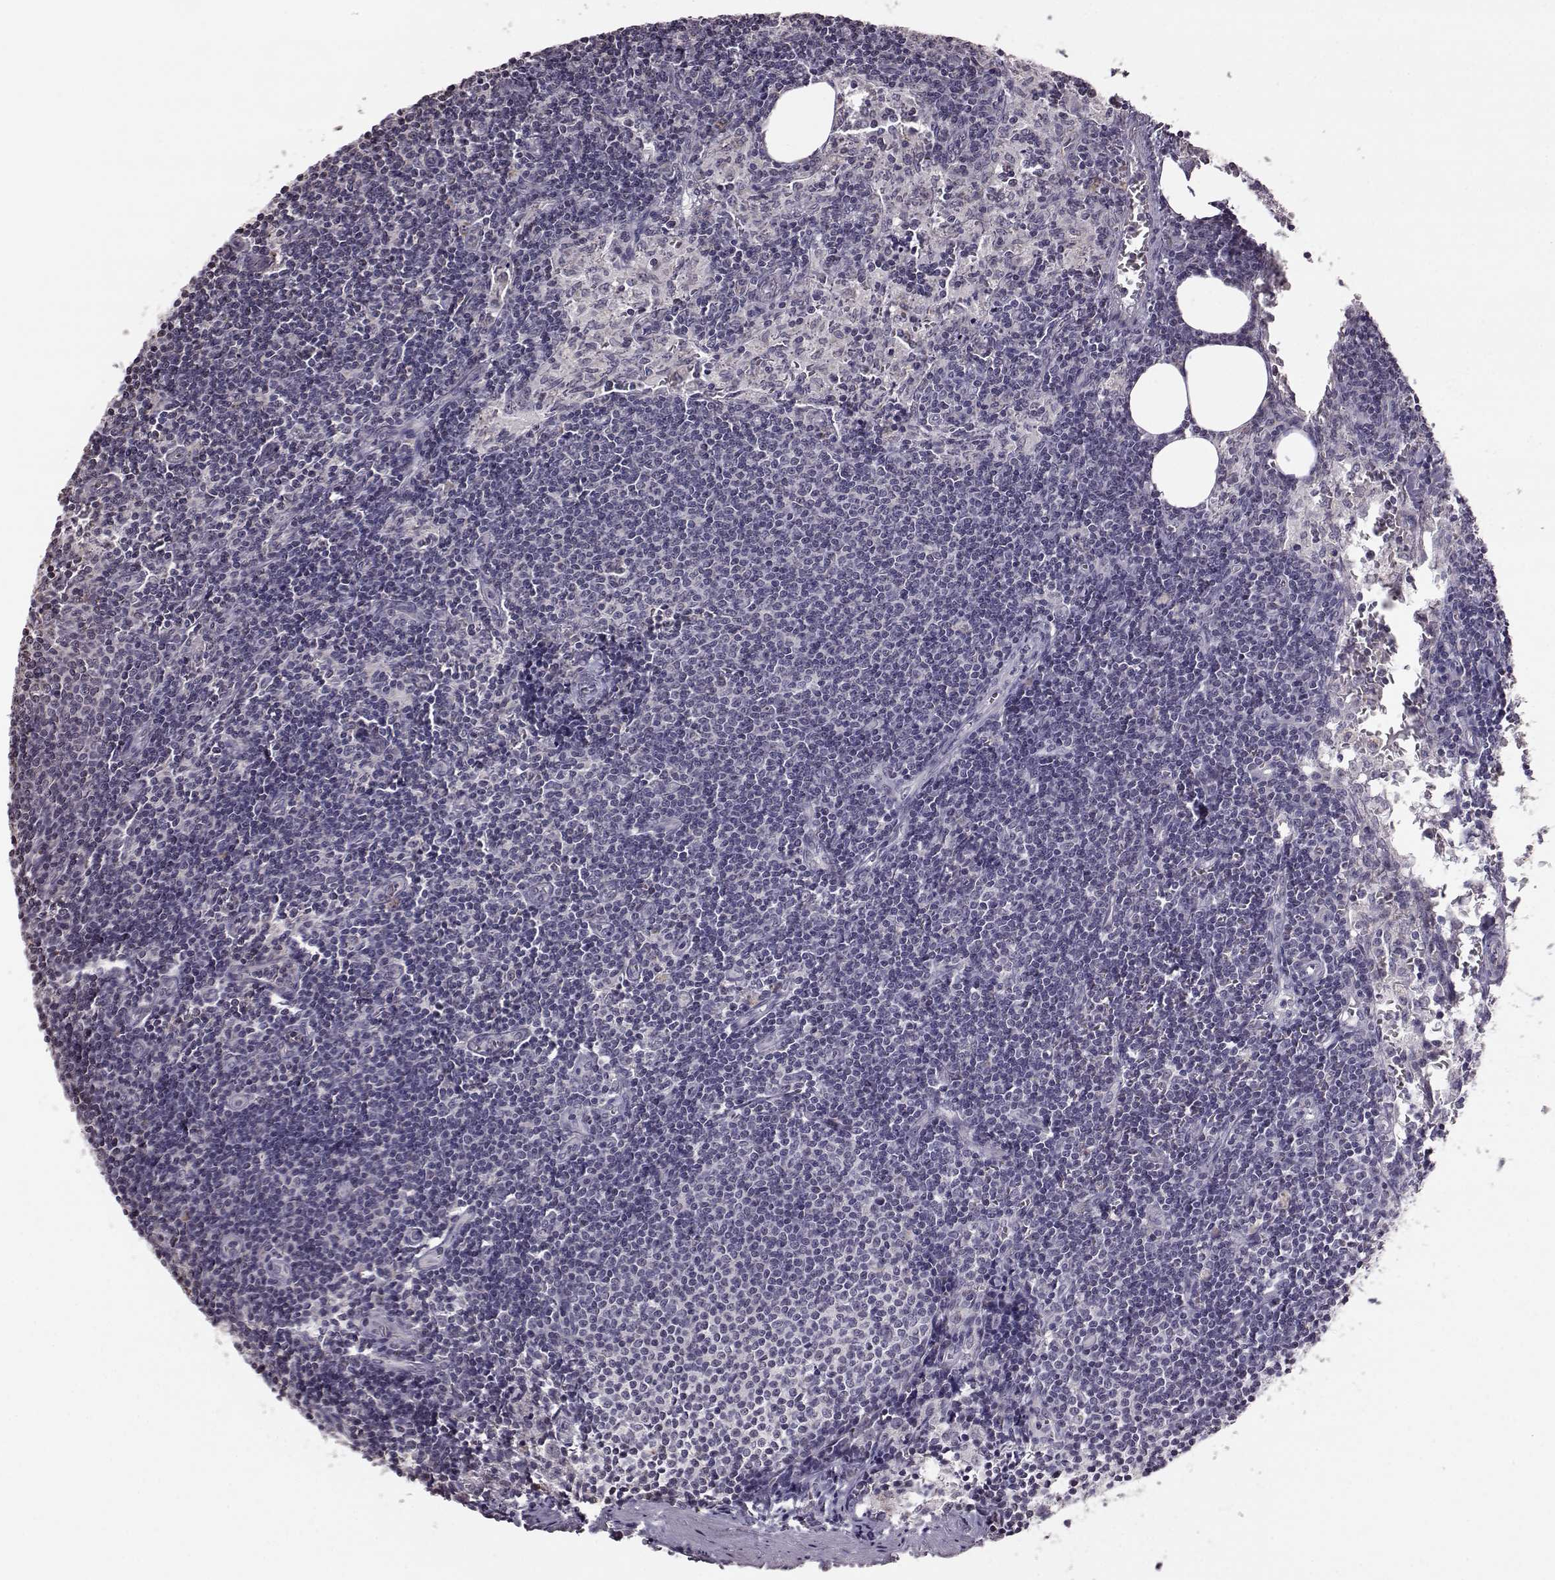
{"staining": {"intensity": "negative", "quantity": "none", "location": "none"}, "tissue": "lymph node", "cell_type": "Germinal center cells", "image_type": "normal", "snomed": [{"axis": "morphology", "description": "Normal tissue, NOS"}, {"axis": "topography", "description": "Lymph node"}], "caption": "Immunohistochemistry of unremarkable lymph node reveals no expression in germinal center cells. Brightfield microscopy of immunohistochemistry stained with DAB (brown) and hematoxylin (blue), captured at high magnification.", "gene": "ALDH3A1", "patient": {"sex": "female", "age": 50}}